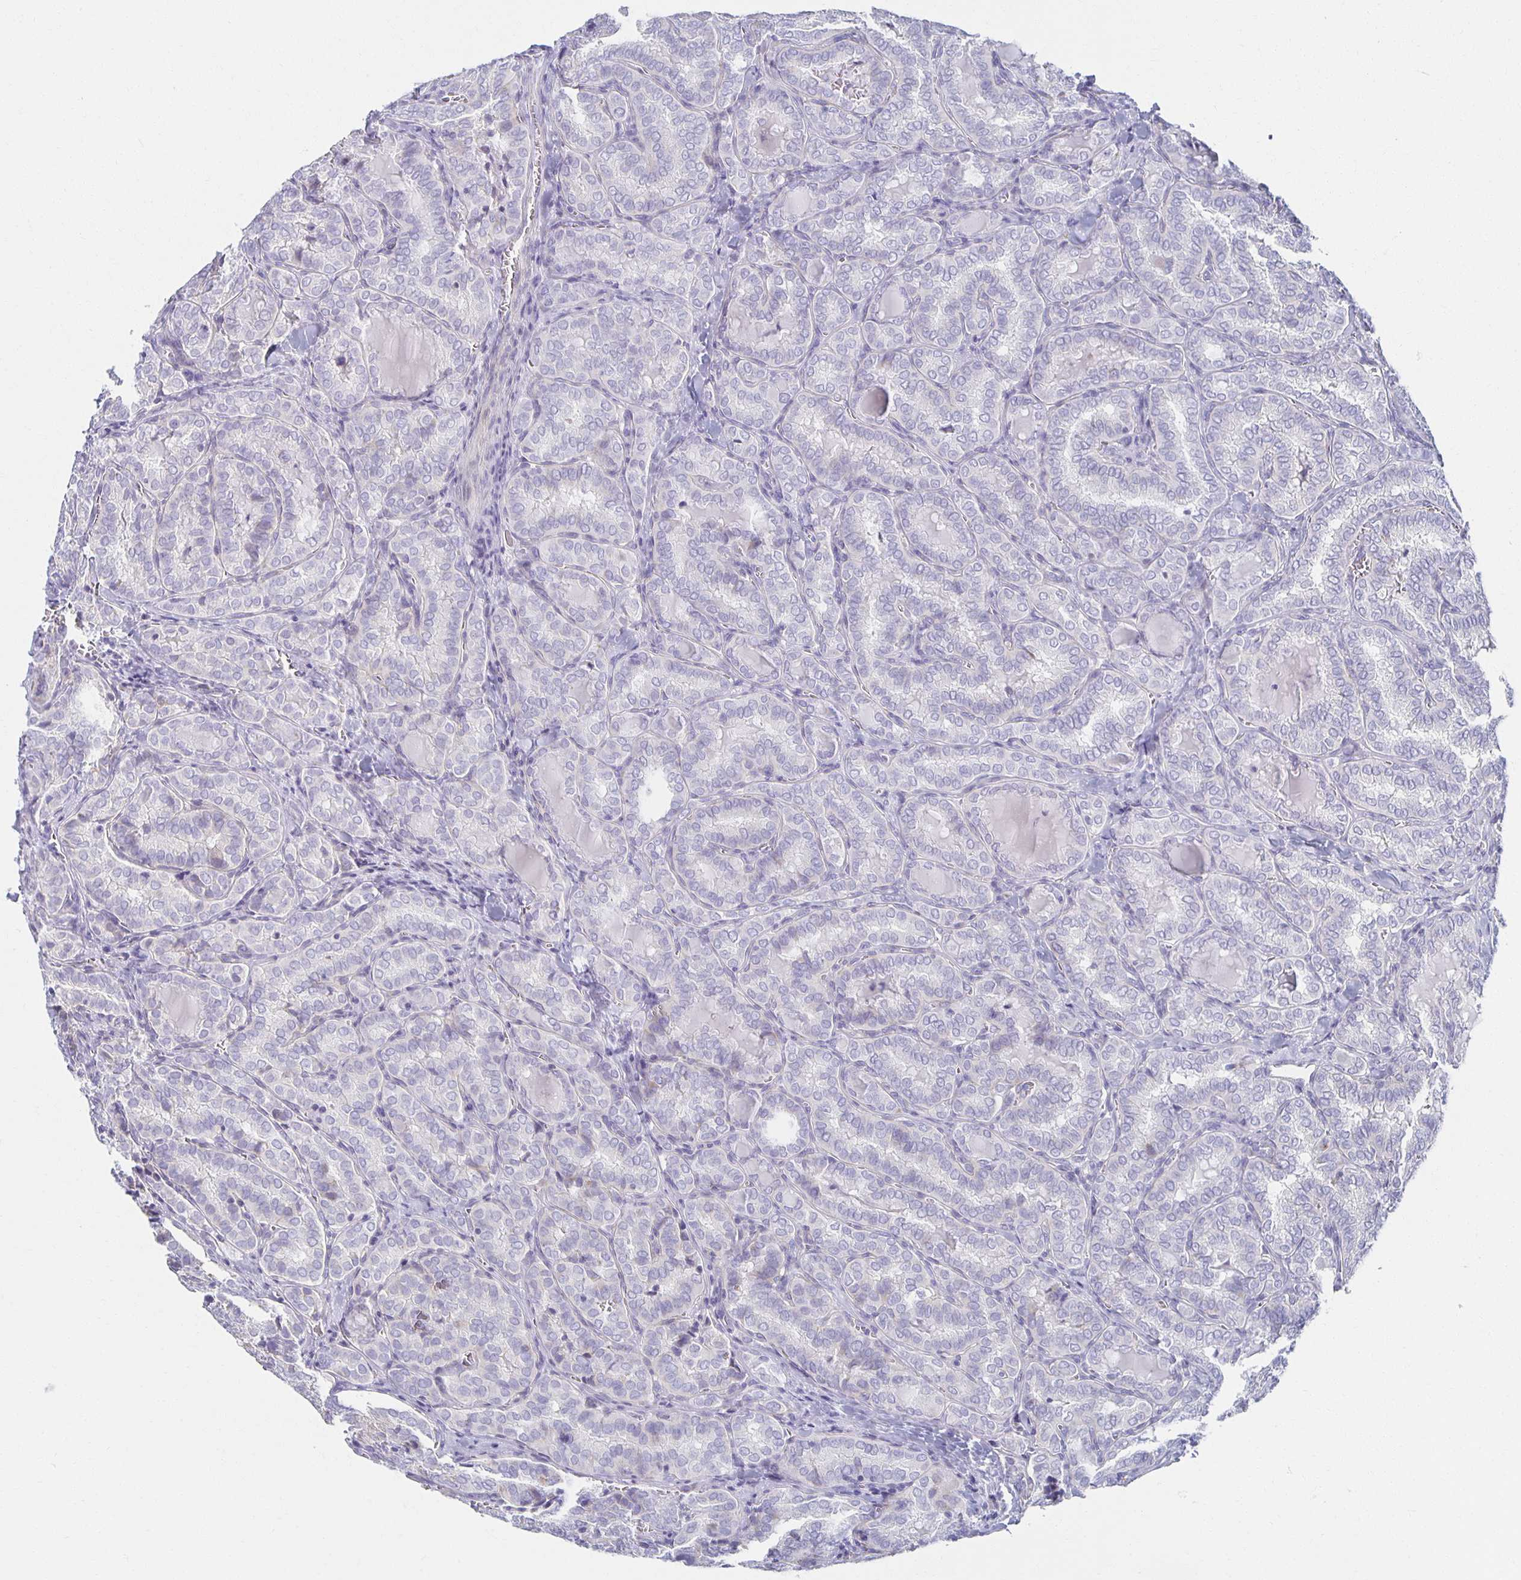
{"staining": {"intensity": "negative", "quantity": "none", "location": "none"}, "tissue": "thyroid cancer", "cell_type": "Tumor cells", "image_type": "cancer", "snomed": [{"axis": "morphology", "description": "Papillary adenocarcinoma, NOS"}, {"axis": "topography", "description": "Thyroid gland"}], "caption": "This is an immunohistochemistry histopathology image of thyroid cancer (papillary adenocarcinoma). There is no positivity in tumor cells.", "gene": "TEX44", "patient": {"sex": "female", "age": 30}}